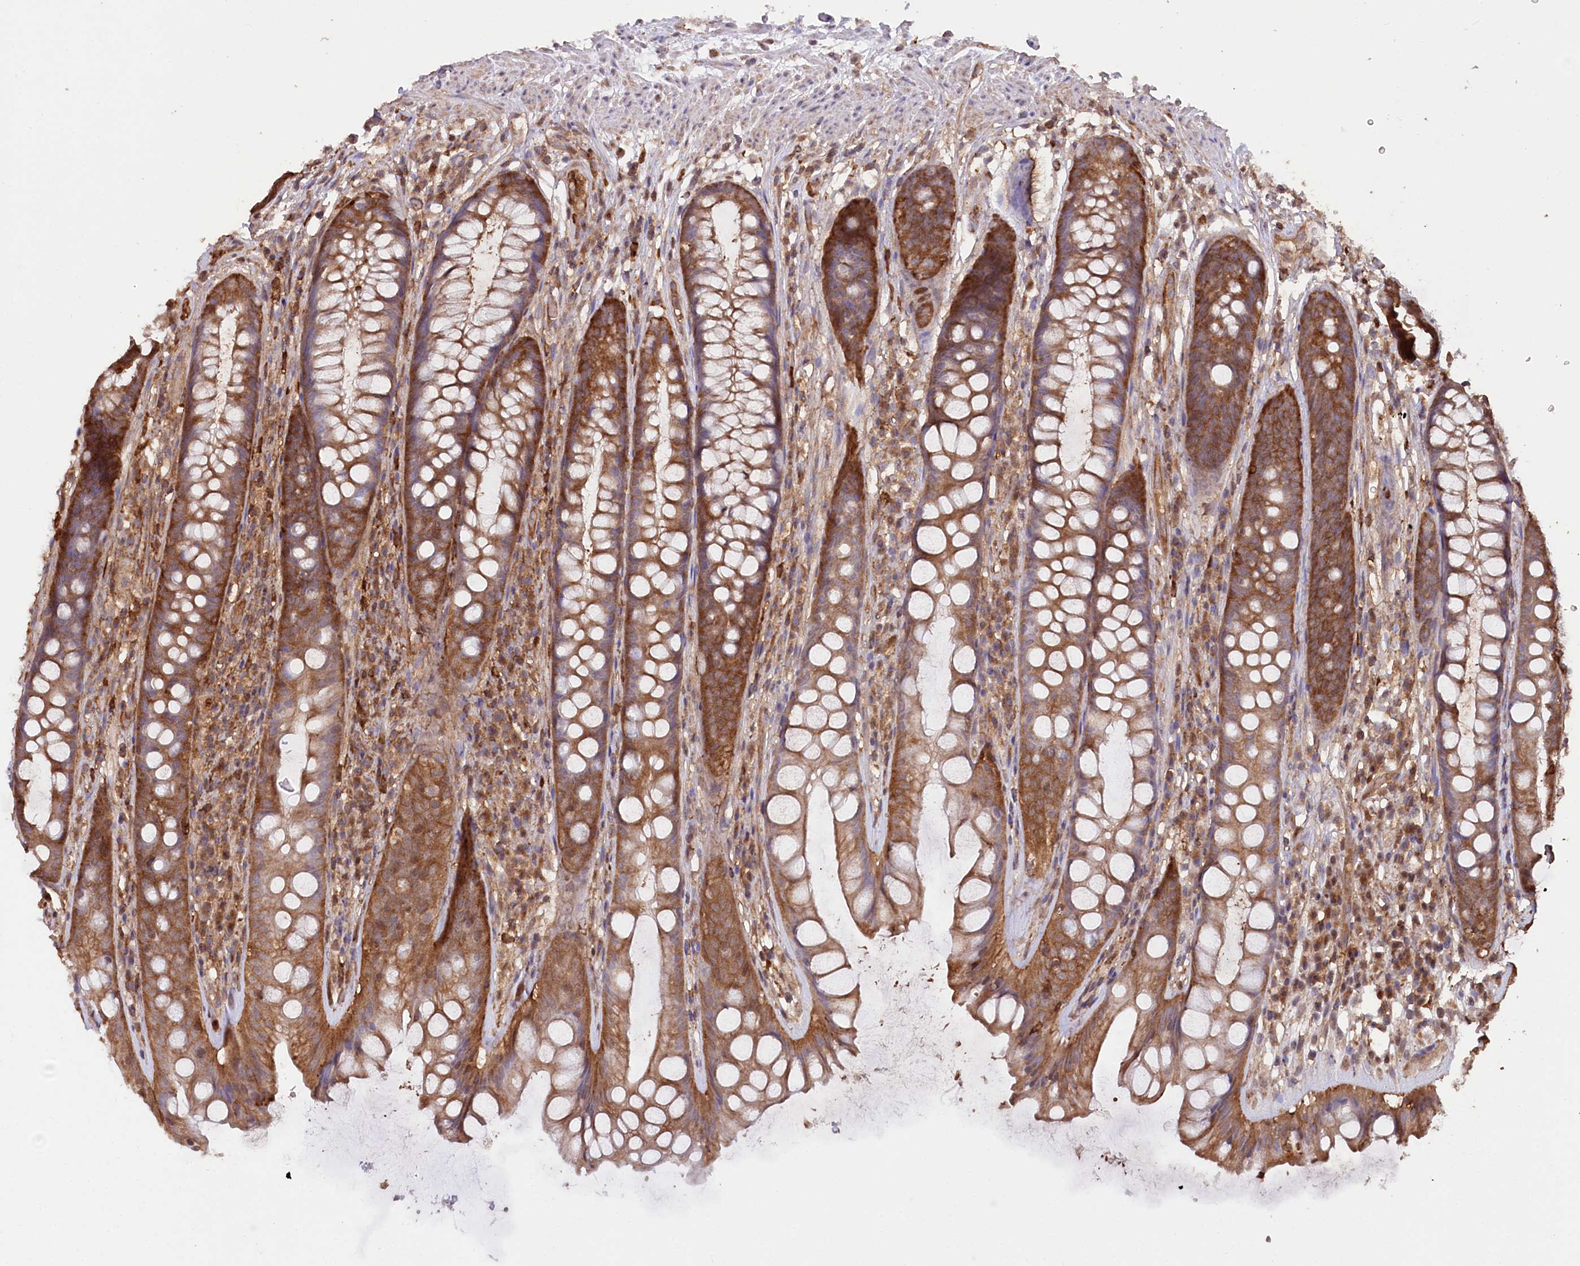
{"staining": {"intensity": "moderate", "quantity": ">75%", "location": "cytoplasmic/membranous"}, "tissue": "rectum", "cell_type": "Glandular cells", "image_type": "normal", "snomed": [{"axis": "morphology", "description": "Normal tissue, NOS"}, {"axis": "topography", "description": "Rectum"}], "caption": "Brown immunohistochemical staining in unremarkable human rectum reveals moderate cytoplasmic/membranous expression in about >75% of glandular cells.", "gene": "LSG1", "patient": {"sex": "male", "age": 74}}